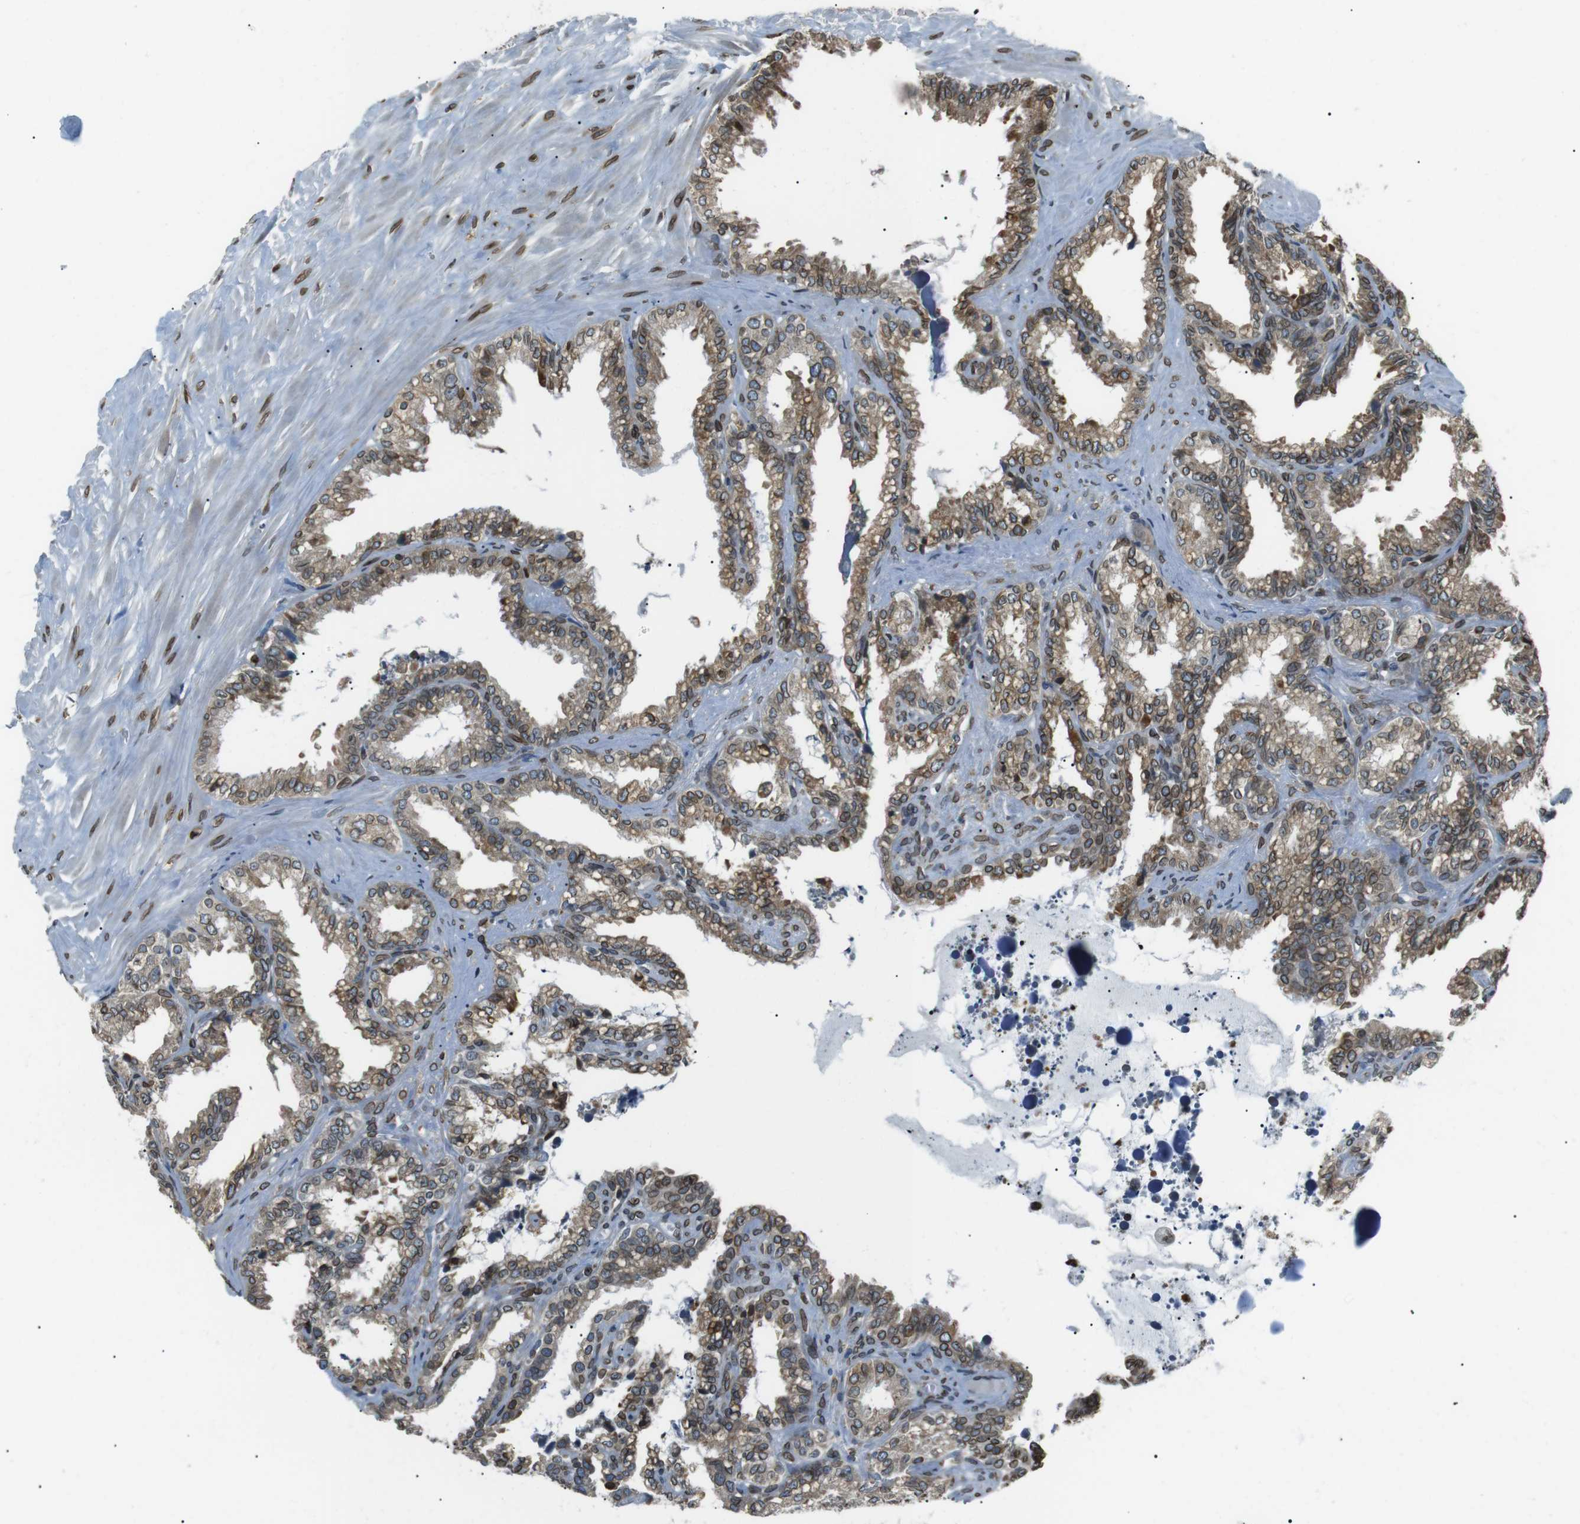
{"staining": {"intensity": "moderate", "quantity": ">75%", "location": "cytoplasmic/membranous,nuclear"}, "tissue": "seminal vesicle", "cell_type": "Glandular cells", "image_type": "normal", "snomed": [{"axis": "morphology", "description": "Normal tissue, NOS"}, {"axis": "topography", "description": "Seminal veicle"}], "caption": "This histopathology image shows immunohistochemistry (IHC) staining of benign human seminal vesicle, with medium moderate cytoplasmic/membranous,nuclear expression in about >75% of glandular cells.", "gene": "TMX4", "patient": {"sex": "male", "age": 64}}